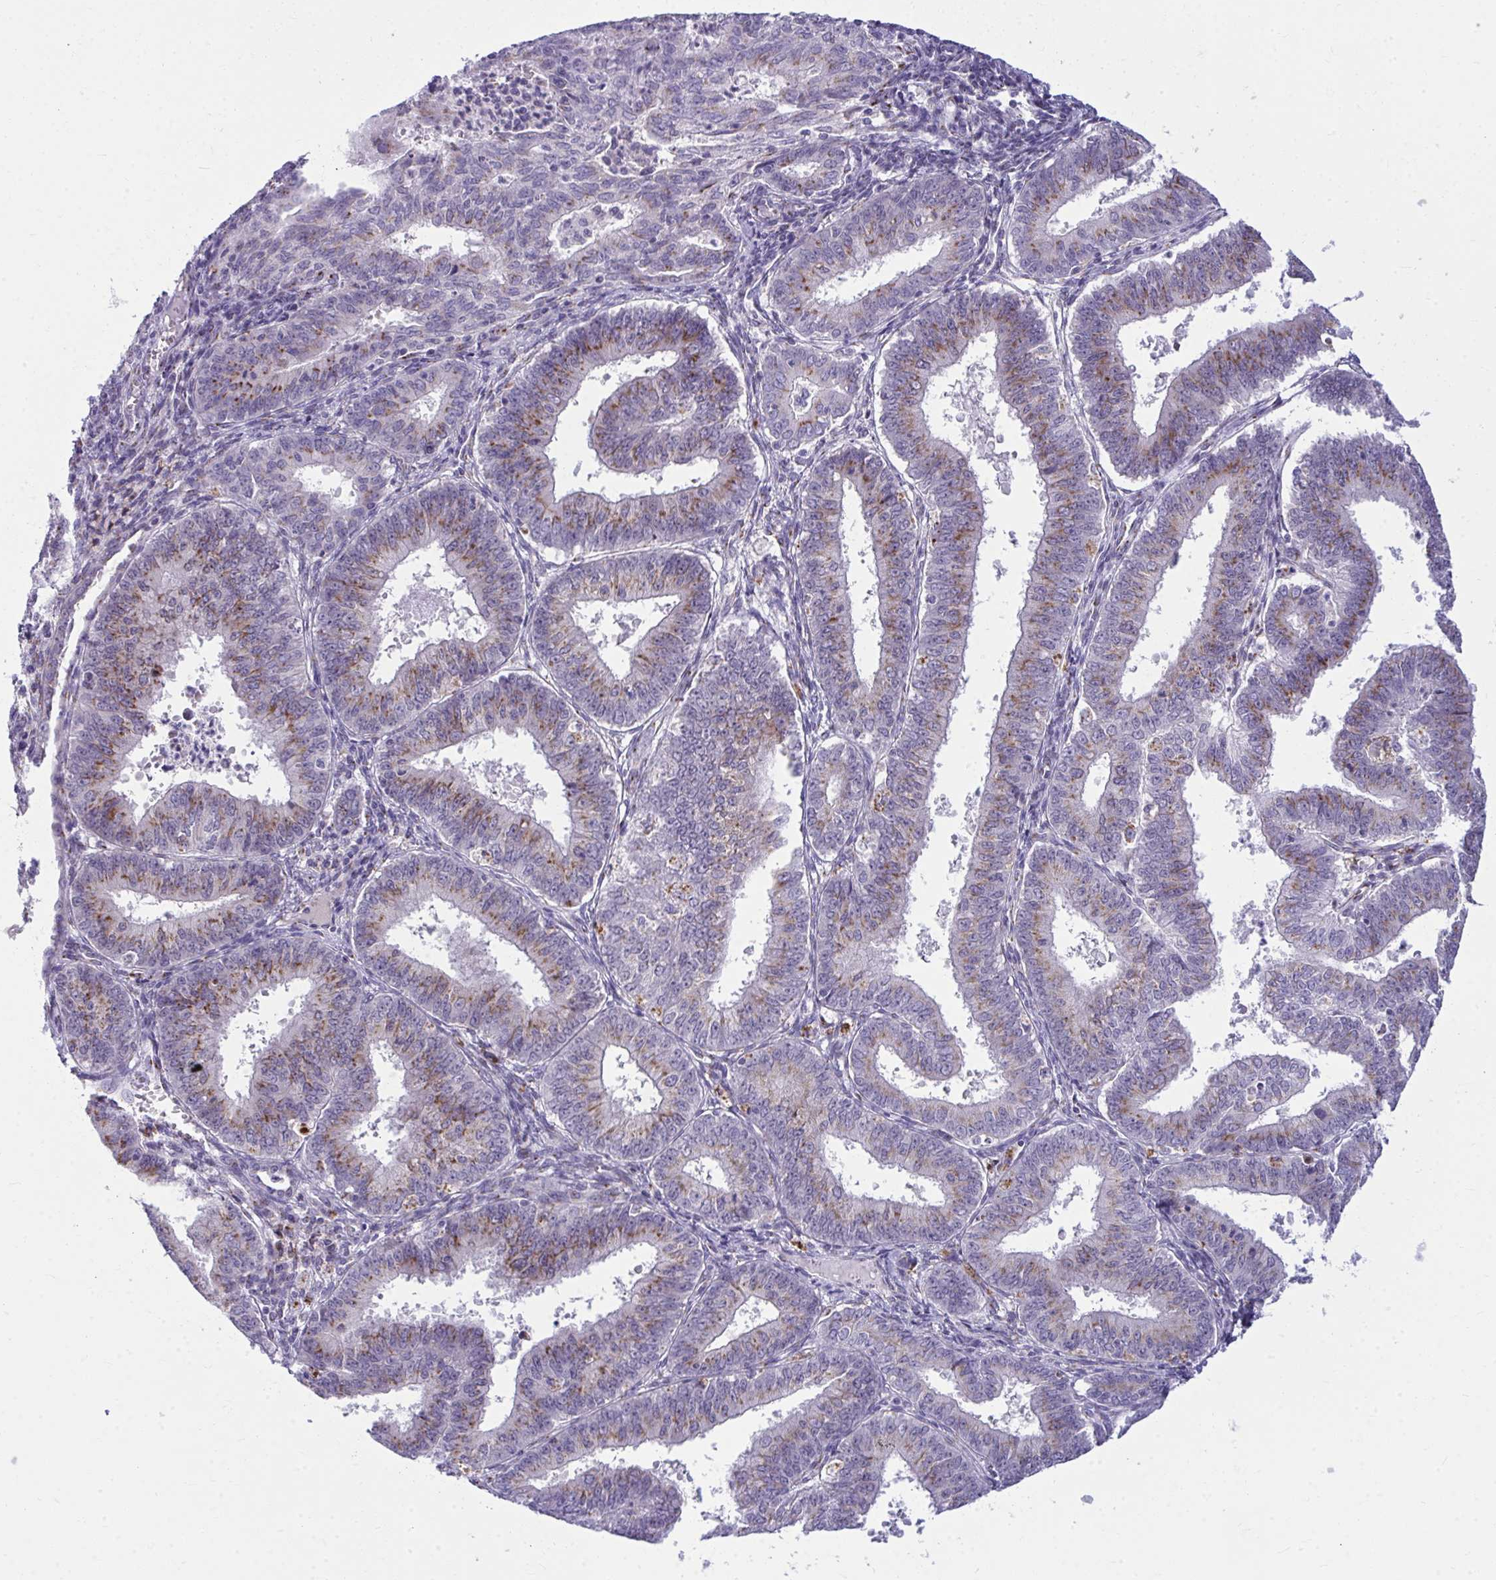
{"staining": {"intensity": "moderate", "quantity": "25%-75%", "location": "cytoplasmic/membranous"}, "tissue": "endometrial cancer", "cell_type": "Tumor cells", "image_type": "cancer", "snomed": [{"axis": "morphology", "description": "Adenocarcinoma, NOS"}, {"axis": "topography", "description": "Endometrium"}], "caption": "Endometrial cancer stained for a protein (brown) shows moderate cytoplasmic/membranous positive staining in about 25%-75% of tumor cells.", "gene": "DTX4", "patient": {"sex": "female", "age": 73}}